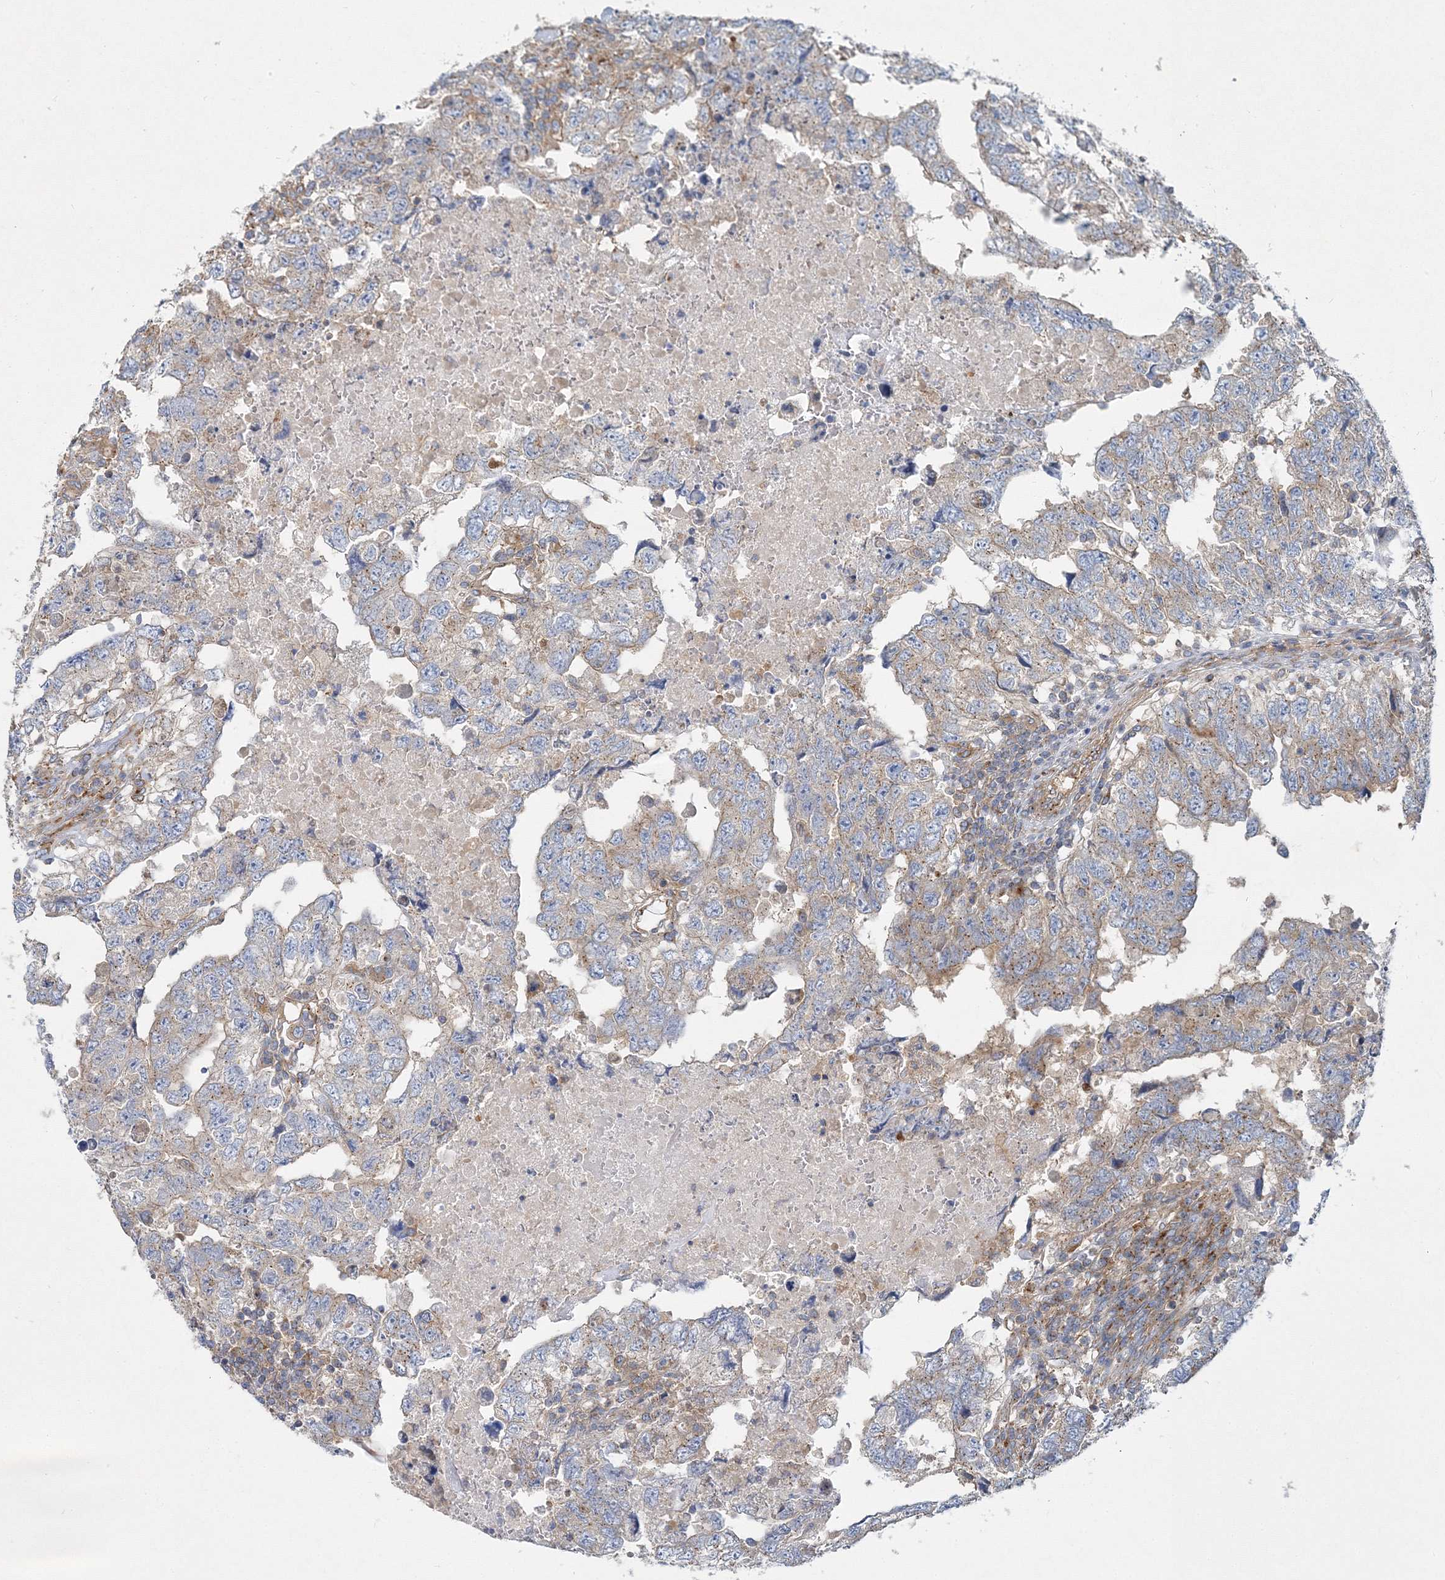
{"staining": {"intensity": "weak", "quantity": "25%-75%", "location": "cytoplasmic/membranous"}, "tissue": "testis cancer", "cell_type": "Tumor cells", "image_type": "cancer", "snomed": [{"axis": "morphology", "description": "Carcinoma, Embryonal, NOS"}, {"axis": "topography", "description": "Testis"}], "caption": "High-magnification brightfield microscopy of testis cancer stained with DAB (3,3'-diaminobenzidine) (brown) and counterstained with hematoxylin (blue). tumor cells exhibit weak cytoplasmic/membranous staining is seen in about25%-75% of cells.", "gene": "SEC23IP", "patient": {"sex": "male", "age": 36}}